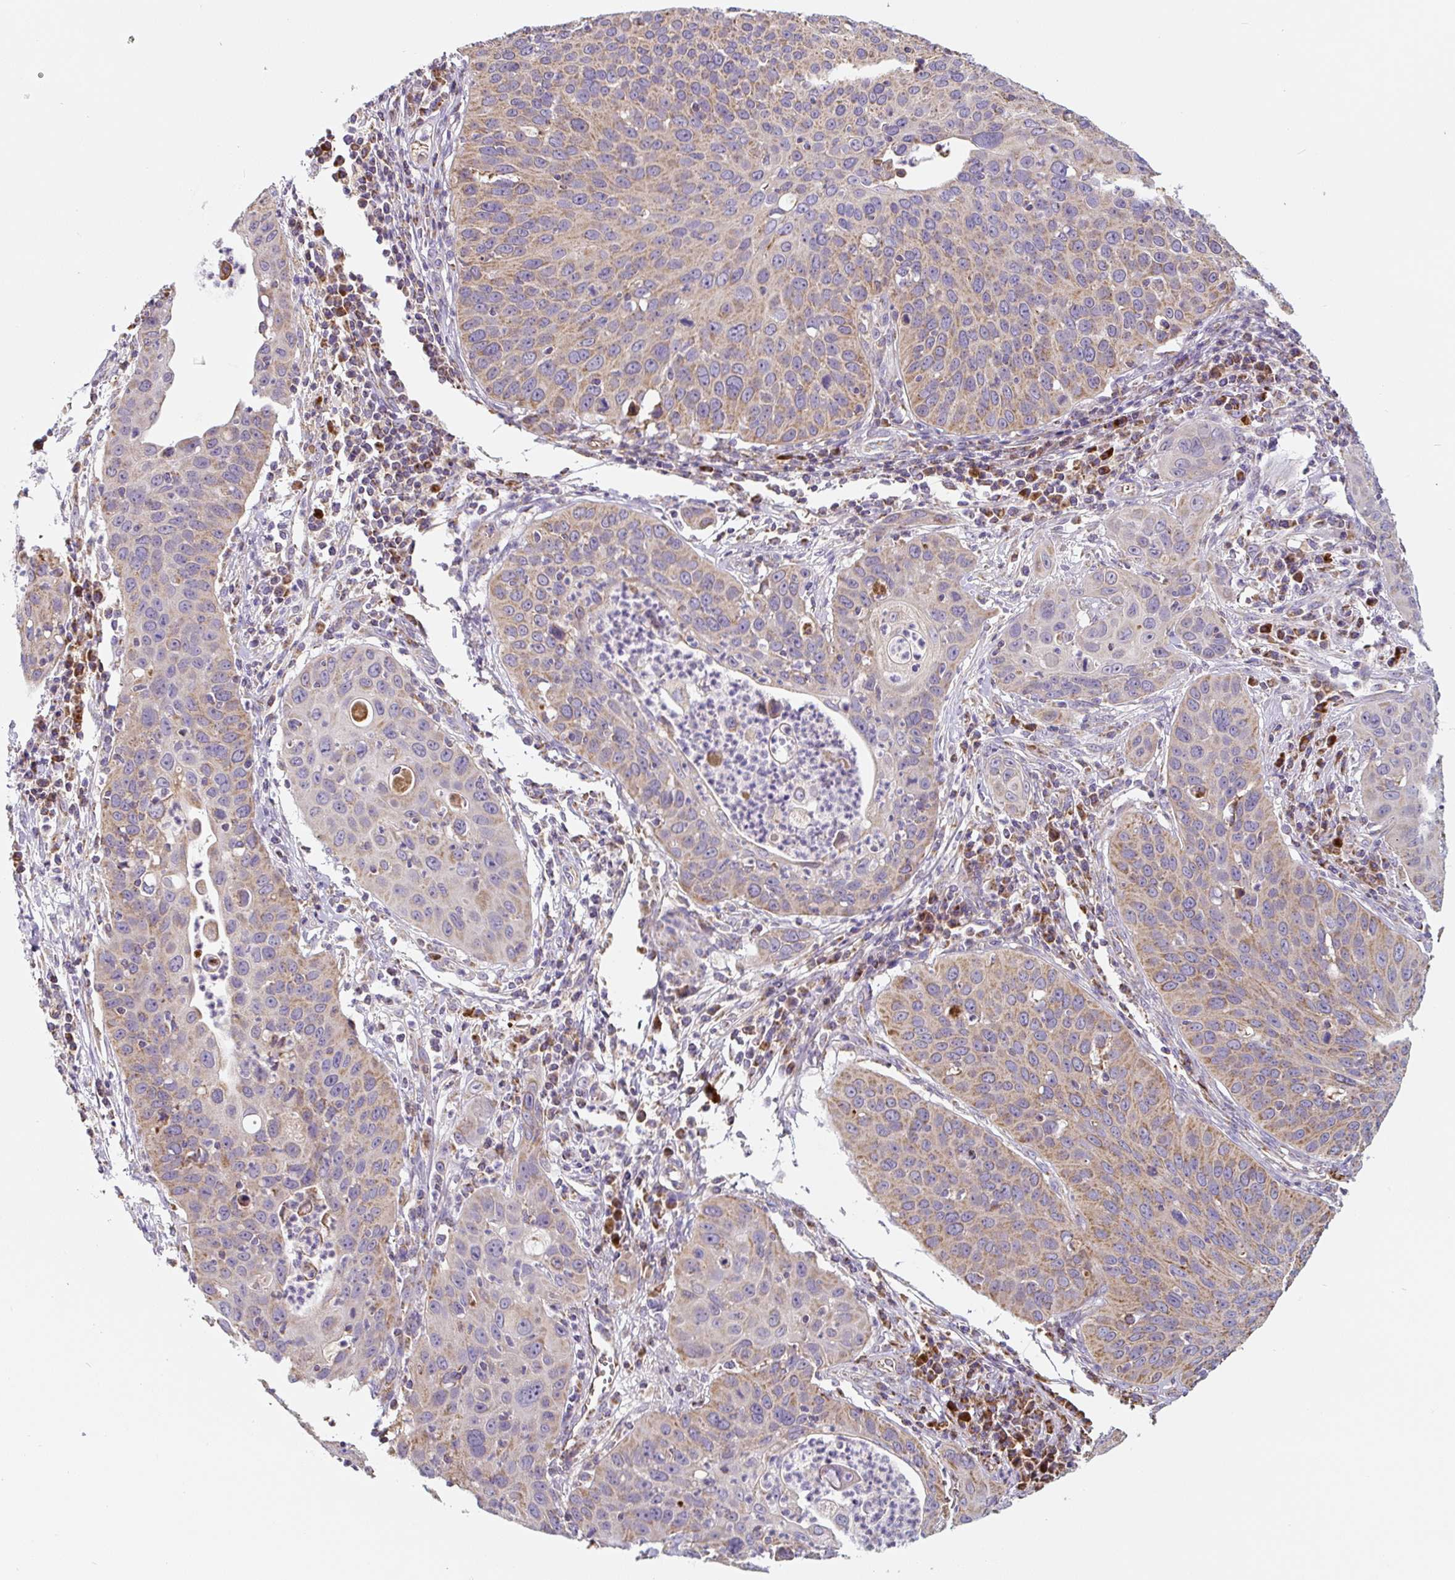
{"staining": {"intensity": "moderate", "quantity": ">75%", "location": "cytoplasmic/membranous"}, "tissue": "cervical cancer", "cell_type": "Tumor cells", "image_type": "cancer", "snomed": [{"axis": "morphology", "description": "Squamous cell carcinoma, NOS"}, {"axis": "topography", "description": "Cervix"}], "caption": "About >75% of tumor cells in human squamous cell carcinoma (cervical) reveal moderate cytoplasmic/membranous protein staining as visualized by brown immunohistochemical staining.", "gene": "MT-CO2", "patient": {"sex": "female", "age": 36}}